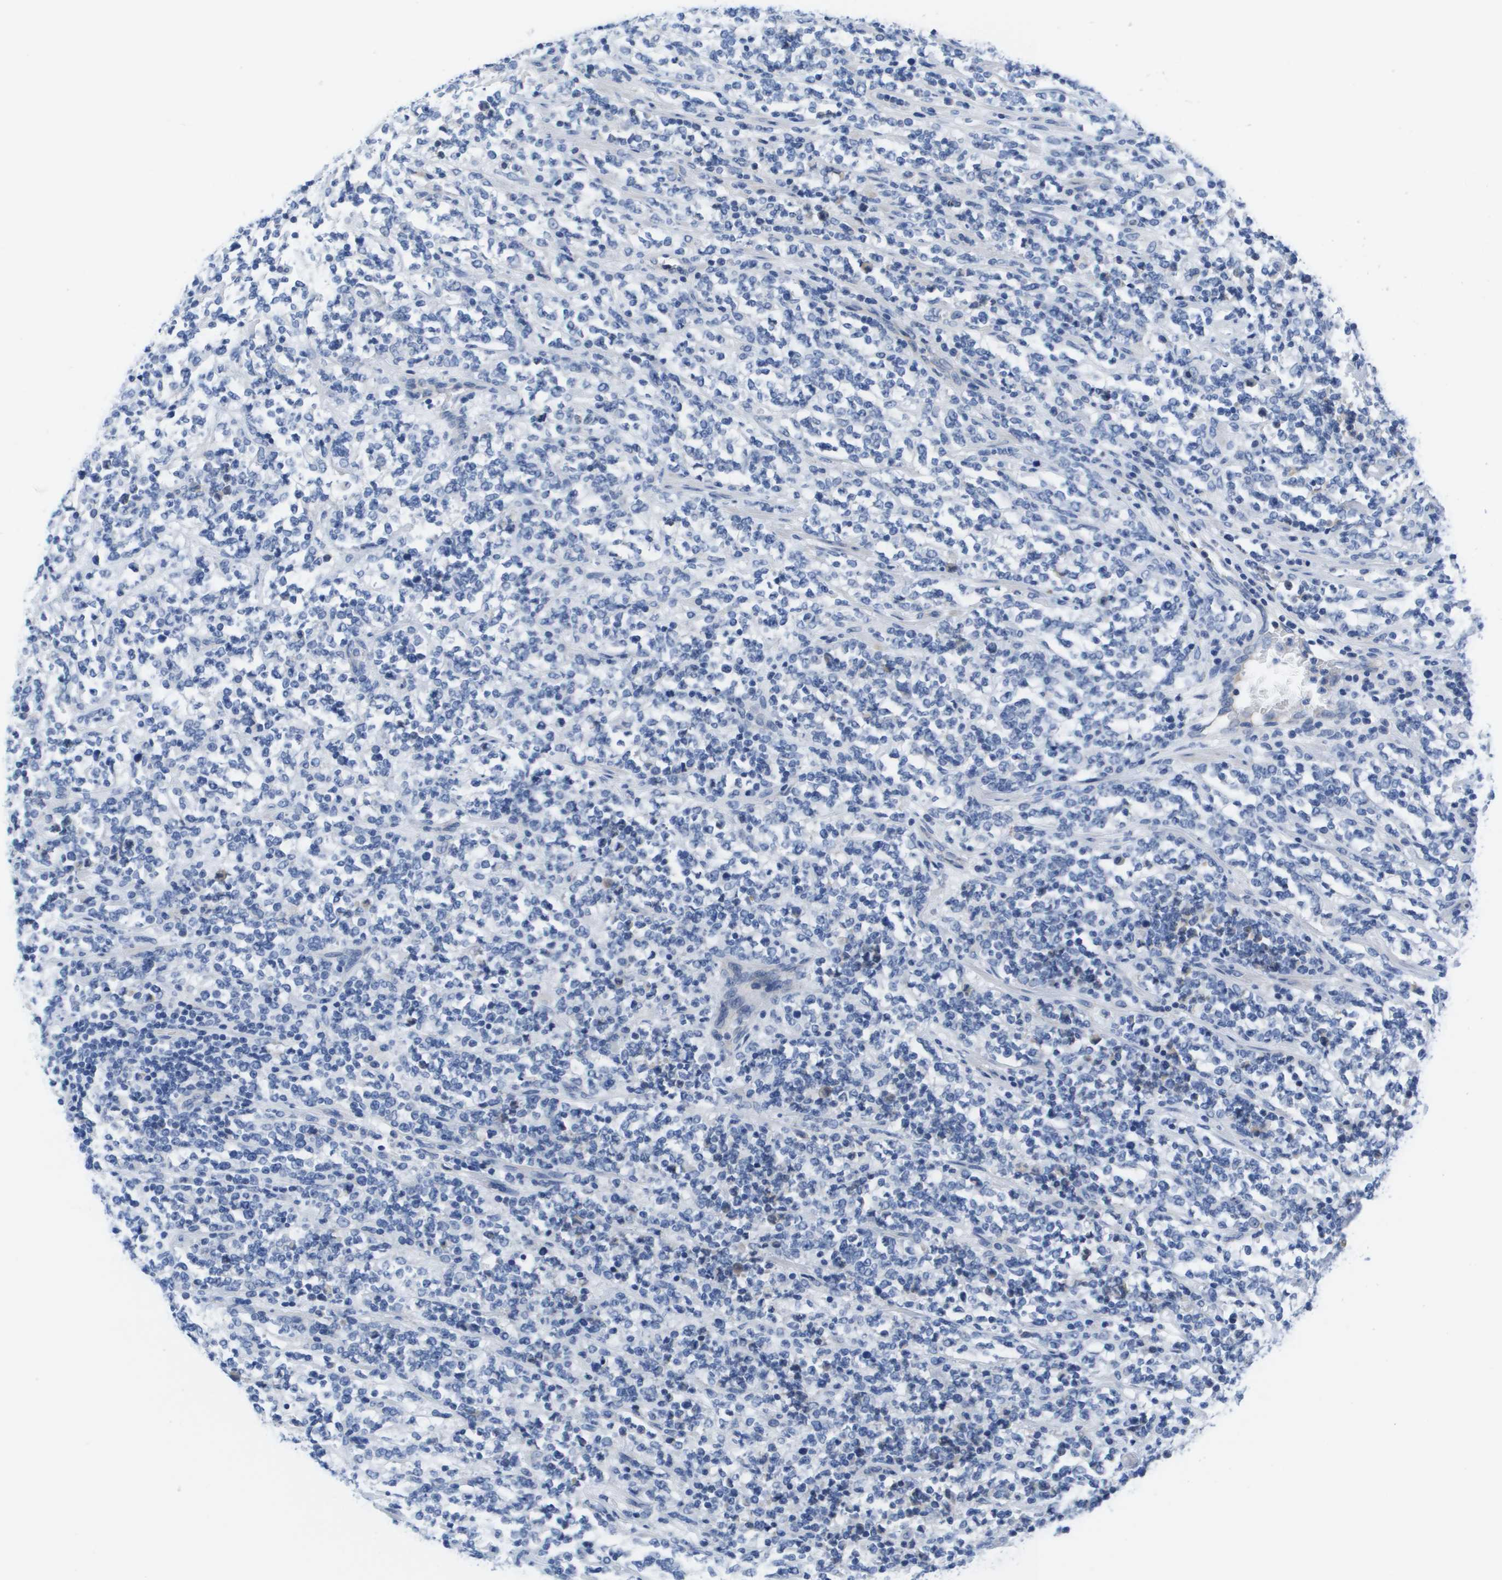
{"staining": {"intensity": "negative", "quantity": "none", "location": "none"}, "tissue": "lymphoma", "cell_type": "Tumor cells", "image_type": "cancer", "snomed": [{"axis": "morphology", "description": "Malignant lymphoma, non-Hodgkin's type, High grade"}, {"axis": "topography", "description": "Soft tissue"}], "caption": "Protein analysis of high-grade malignant lymphoma, non-Hodgkin's type exhibits no significant staining in tumor cells.", "gene": "APOA1", "patient": {"sex": "male", "age": 18}}